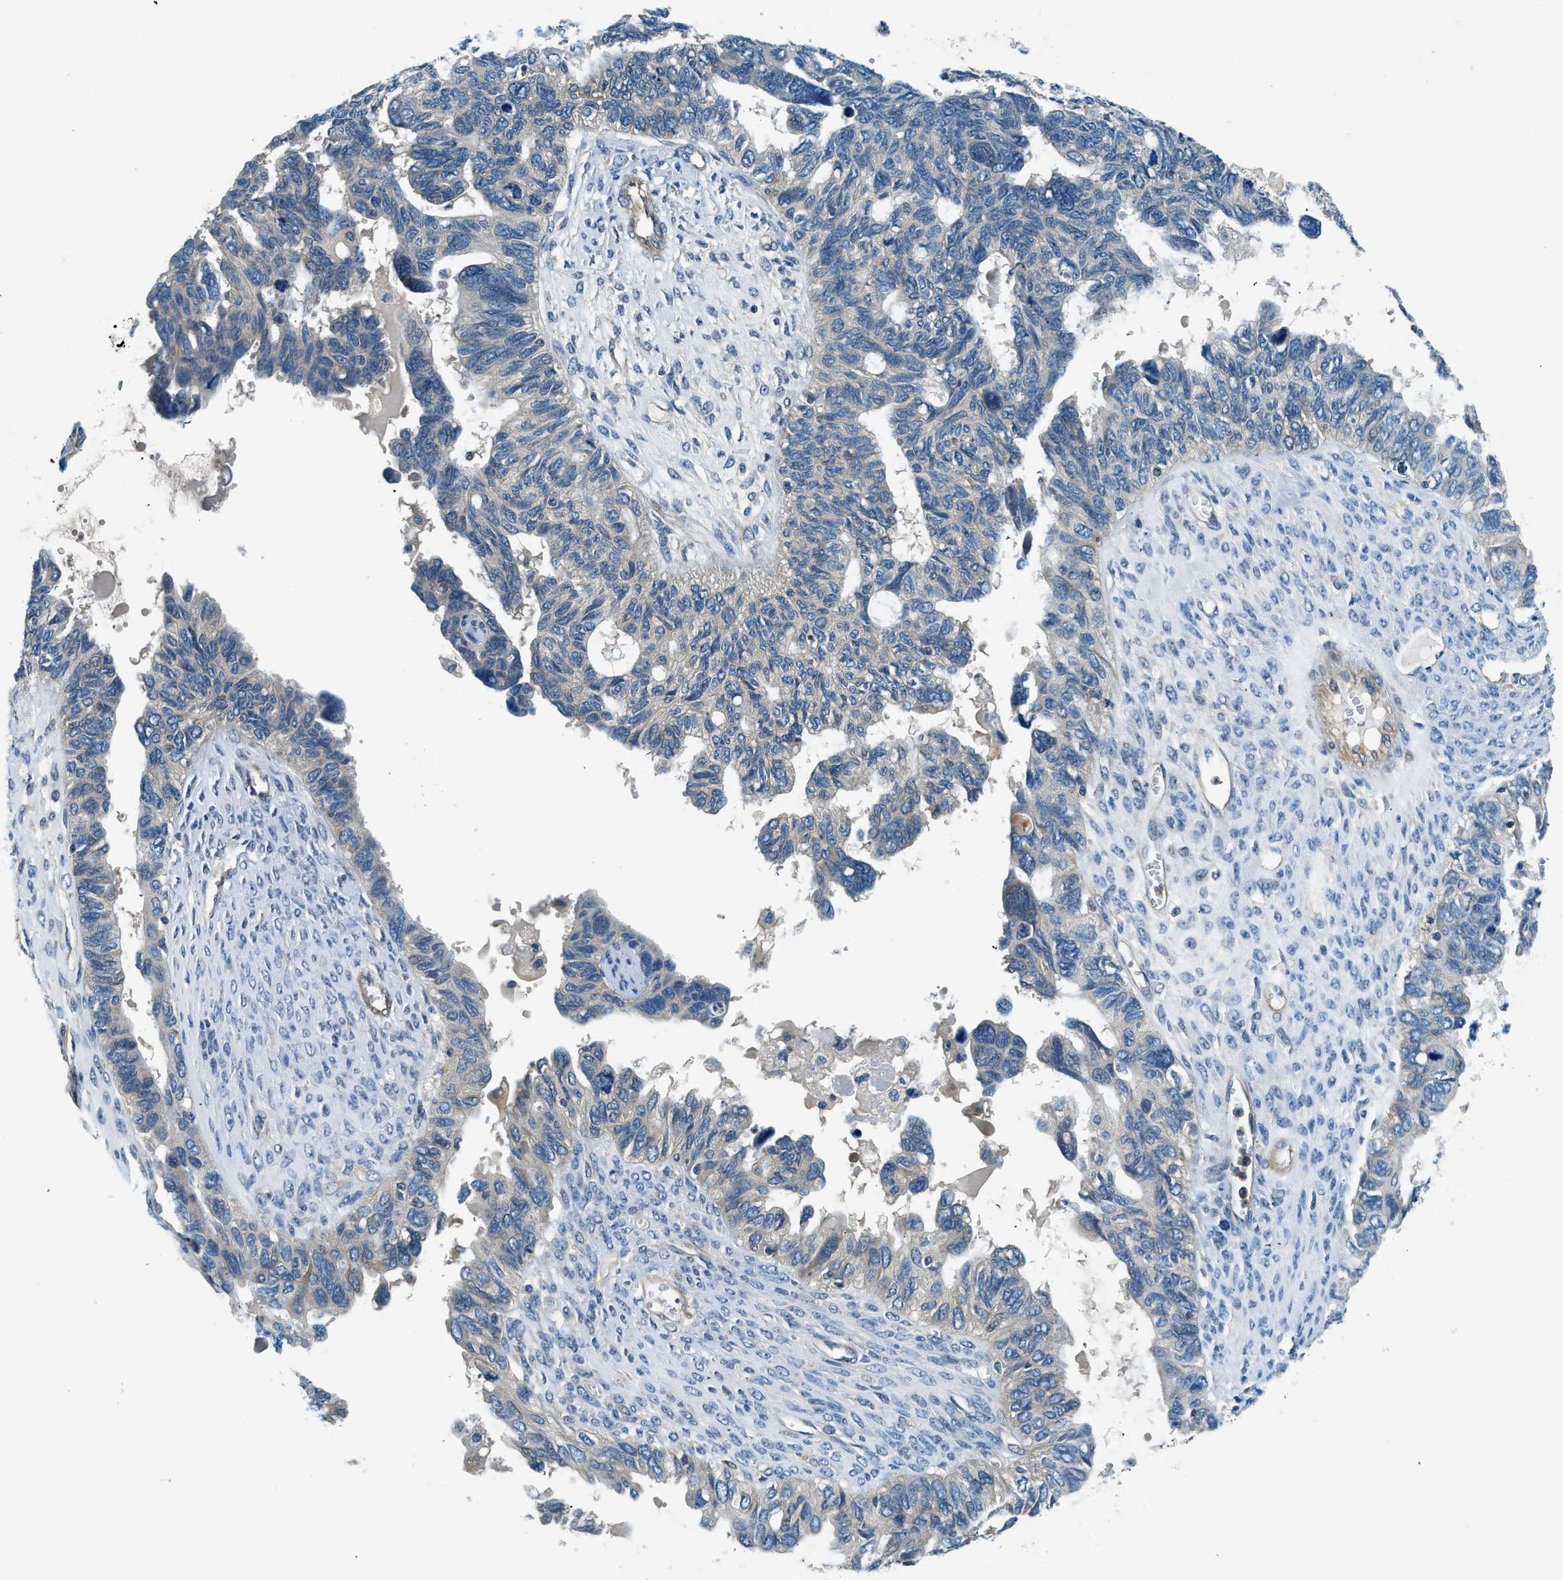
{"staining": {"intensity": "negative", "quantity": "none", "location": "none"}, "tissue": "ovarian cancer", "cell_type": "Tumor cells", "image_type": "cancer", "snomed": [{"axis": "morphology", "description": "Cystadenocarcinoma, serous, NOS"}, {"axis": "topography", "description": "Ovary"}], "caption": "Immunohistochemistry of human ovarian cancer exhibits no positivity in tumor cells.", "gene": "SLC19A2", "patient": {"sex": "female", "age": 79}}